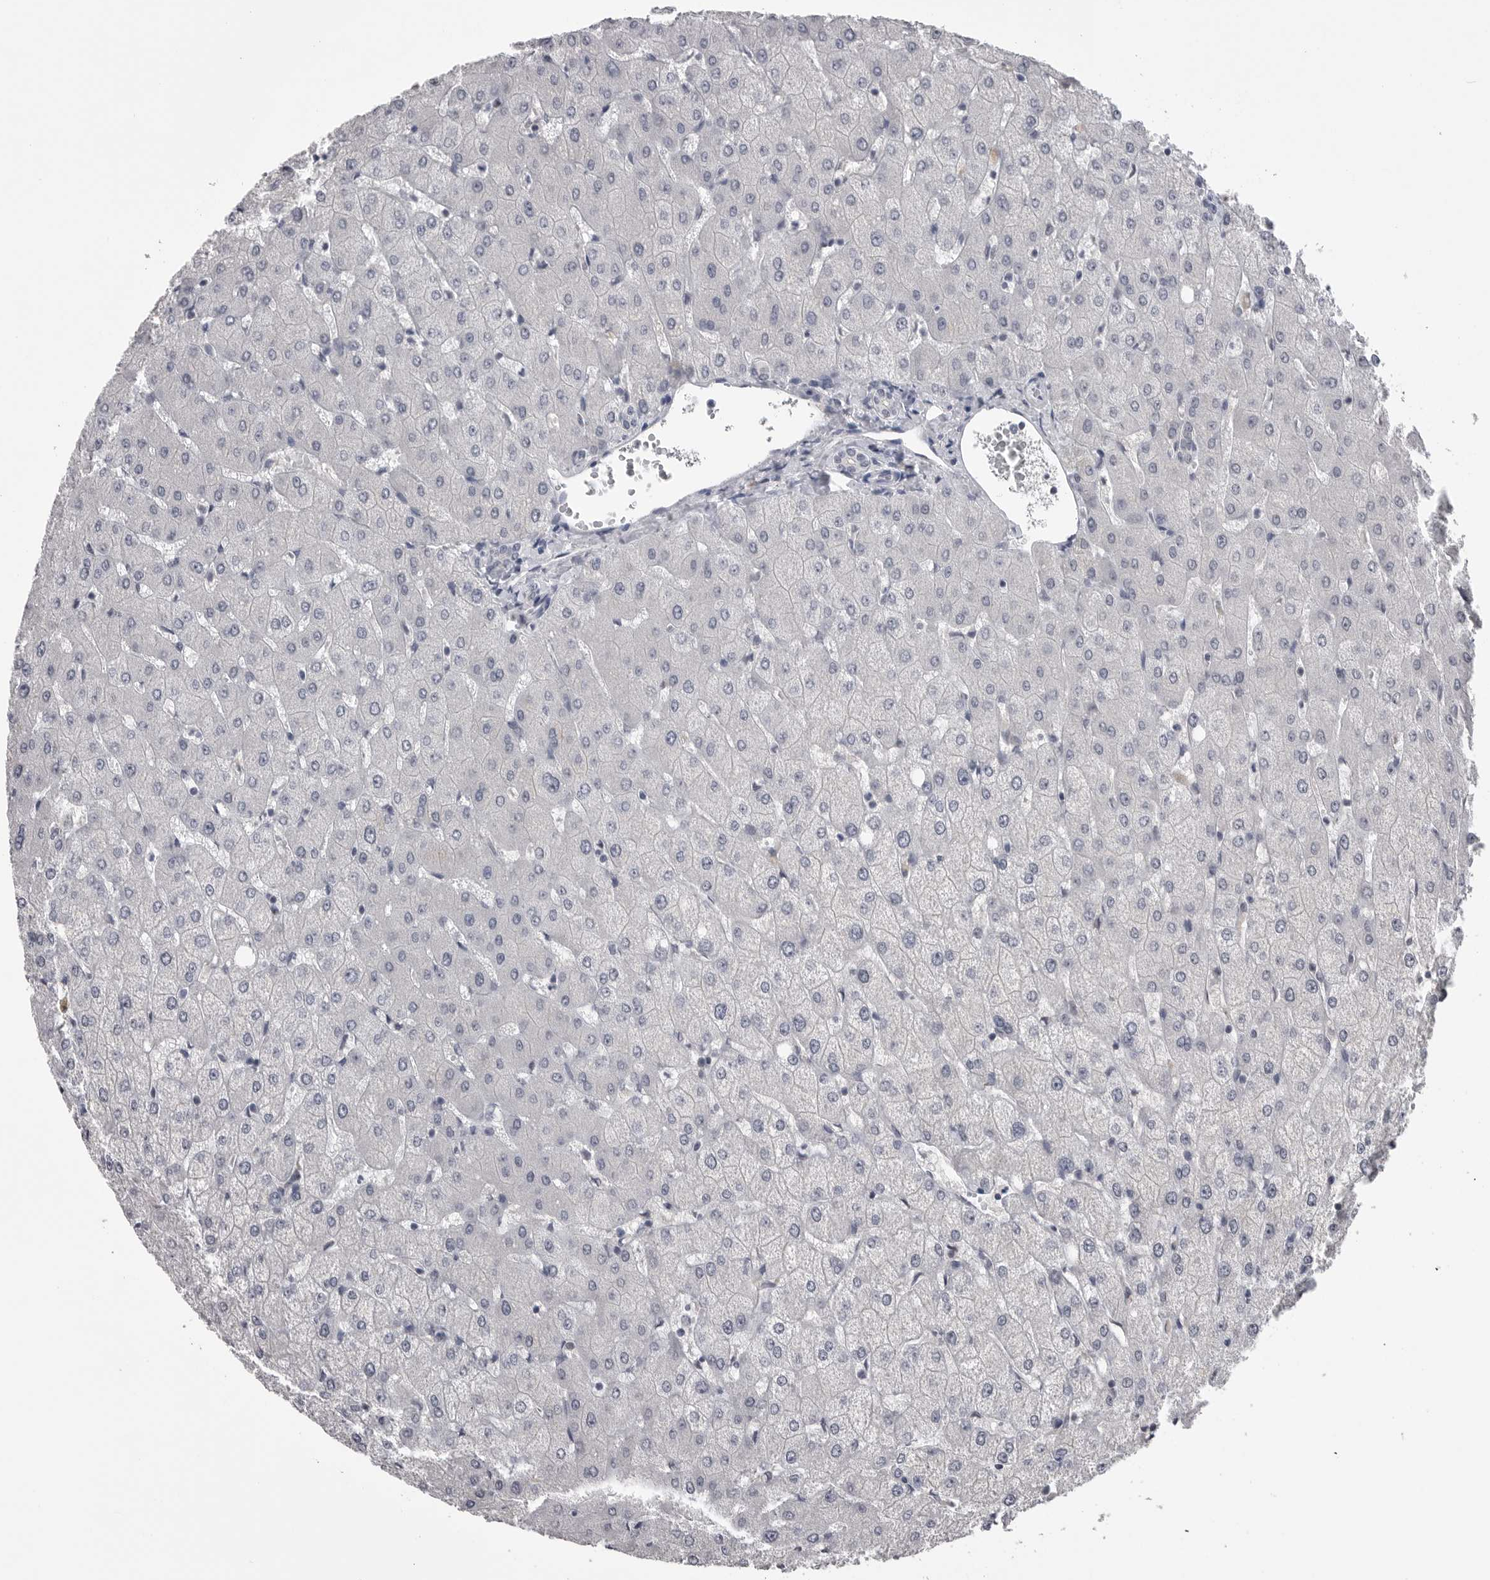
{"staining": {"intensity": "negative", "quantity": "none", "location": "none"}, "tissue": "liver", "cell_type": "Cholangiocytes", "image_type": "normal", "snomed": [{"axis": "morphology", "description": "Normal tissue, NOS"}, {"axis": "topography", "description": "Liver"}], "caption": "An image of liver stained for a protein demonstrates no brown staining in cholangiocytes. (DAB (3,3'-diaminobenzidine) immunohistochemistry, high magnification).", "gene": "DLG2", "patient": {"sex": "female", "age": 54}}